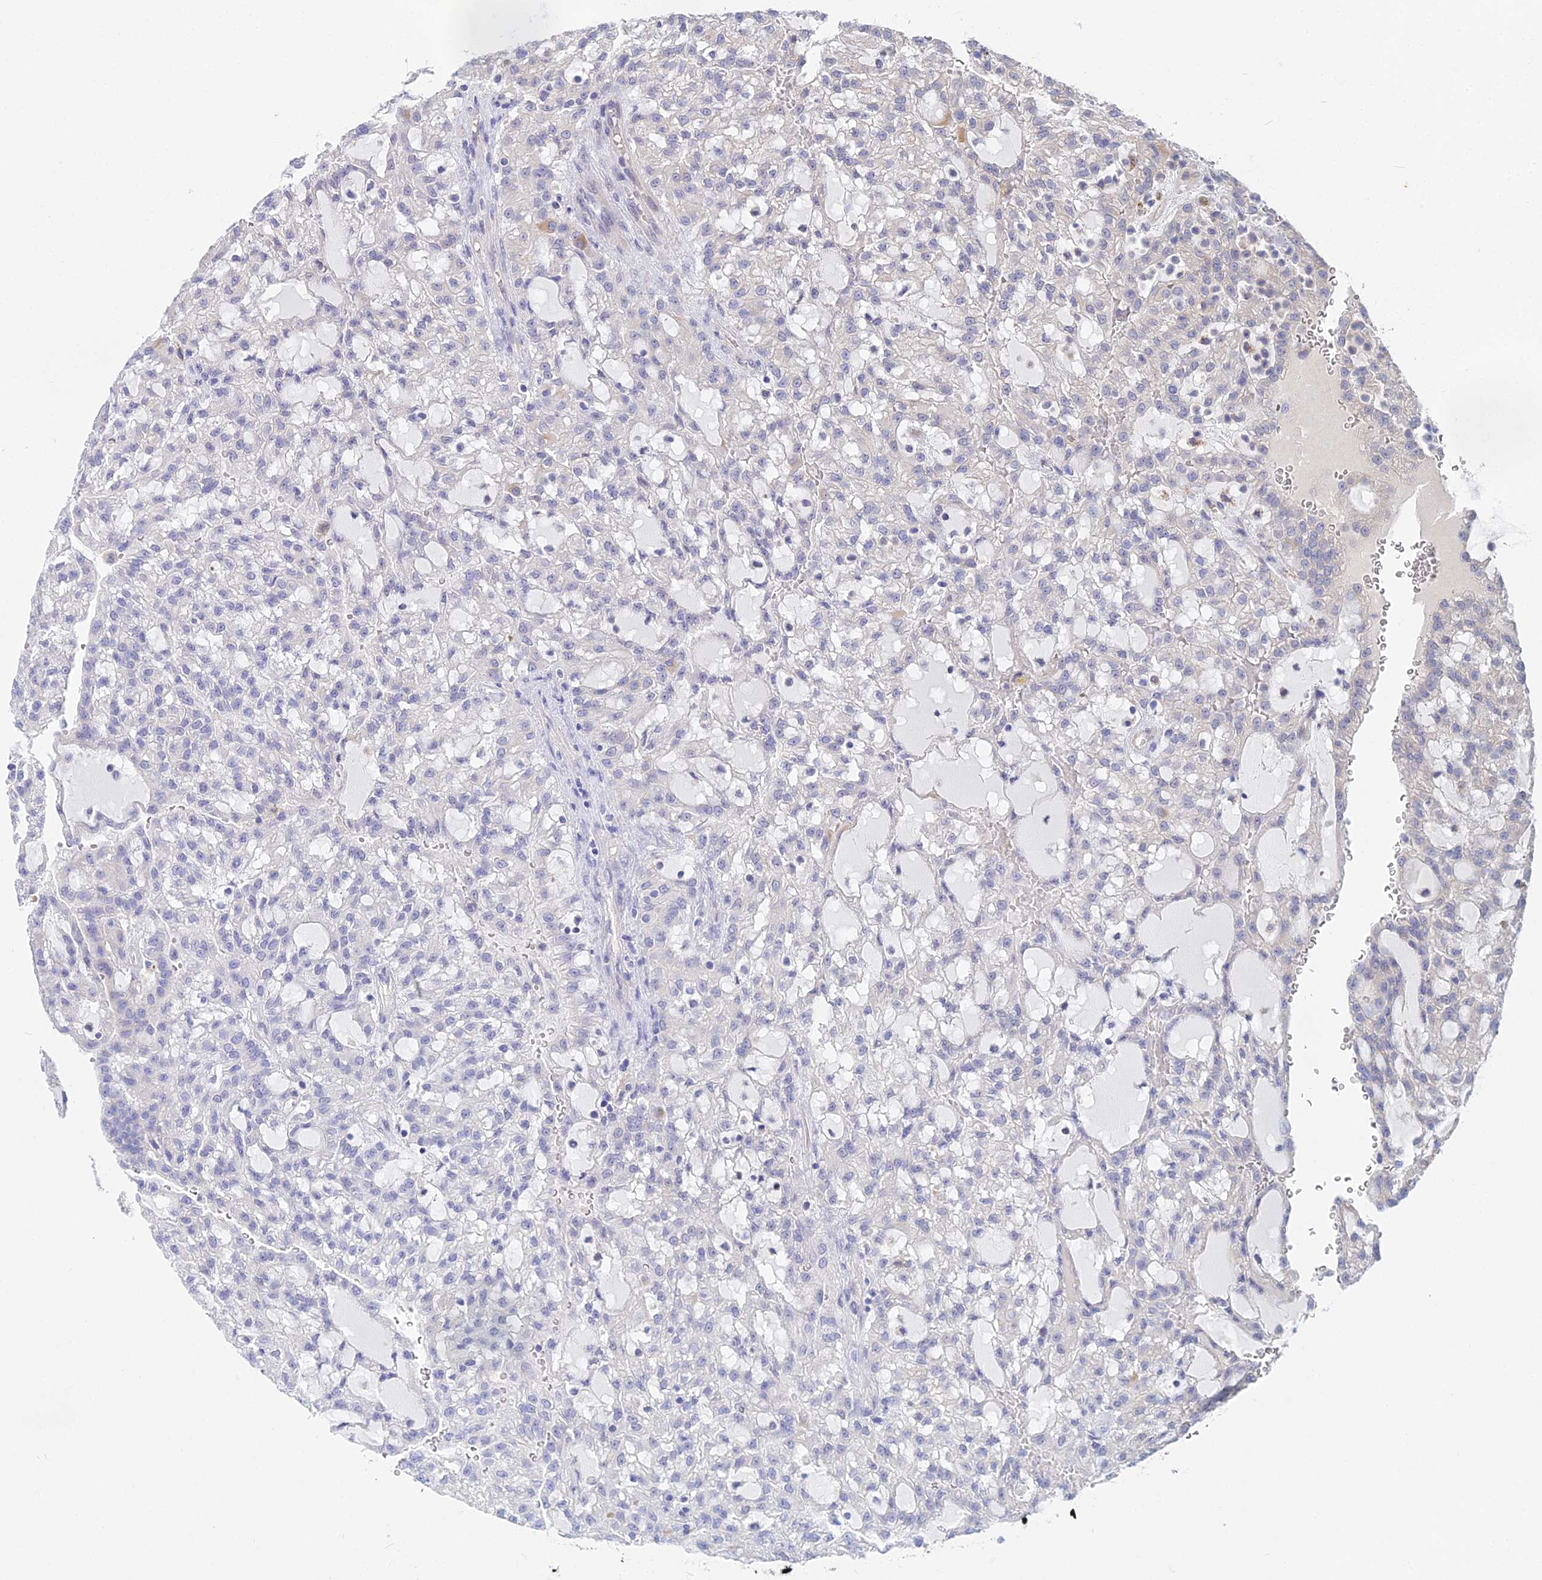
{"staining": {"intensity": "negative", "quantity": "none", "location": "none"}, "tissue": "renal cancer", "cell_type": "Tumor cells", "image_type": "cancer", "snomed": [{"axis": "morphology", "description": "Adenocarcinoma, NOS"}, {"axis": "topography", "description": "Kidney"}], "caption": "IHC image of human renal cancer stained for a protein (brown), which demonstrates no positivity in tumor cells.", "gene": "DNAH14", "patient": {"sex": "male", "age": 63}}